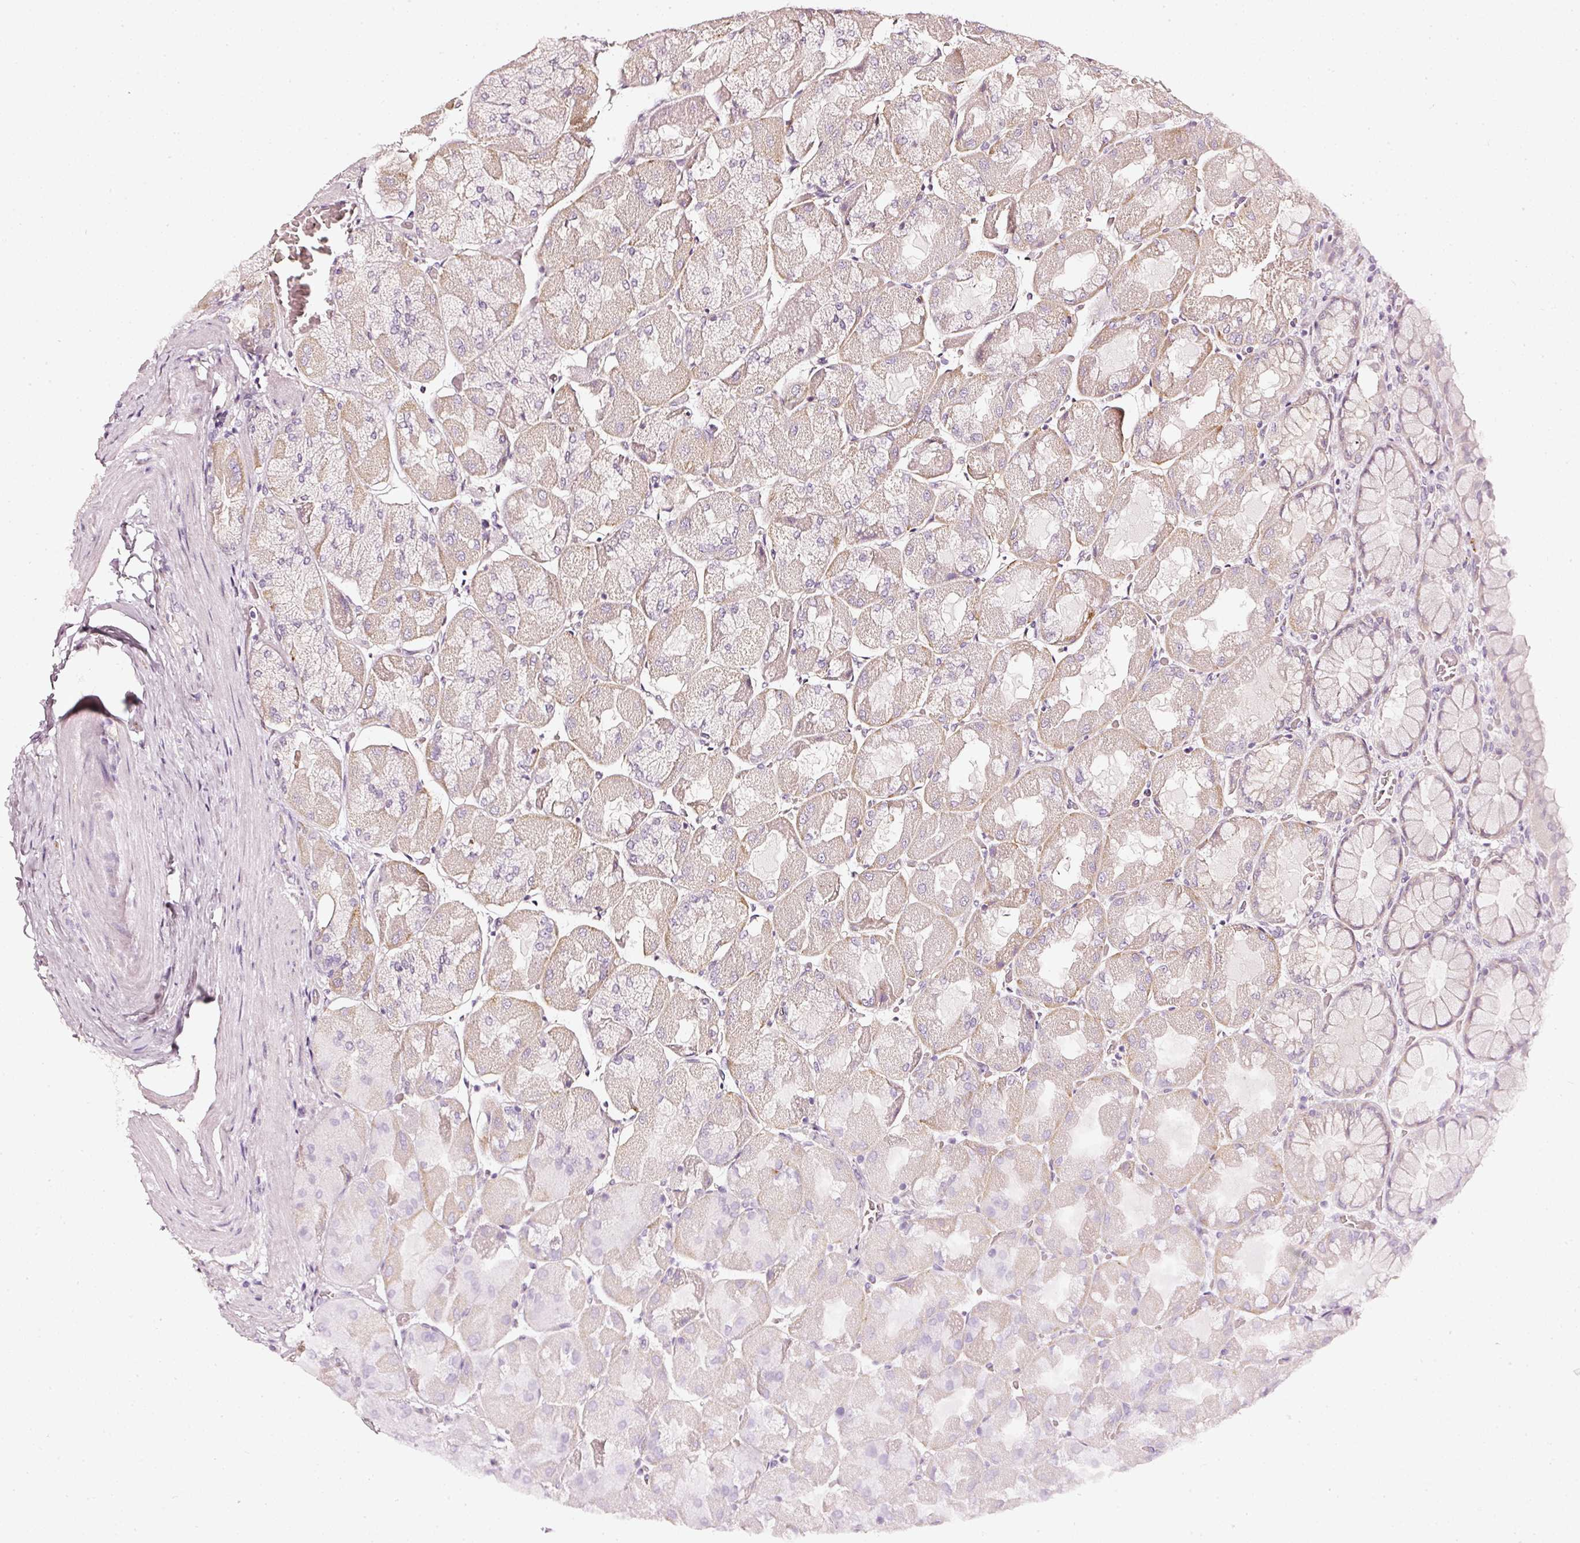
{"staining": {"intensity": "weak", "quantity": "25%-75%", "location": "cytoplasmic/membranous"}, "tissue": "stomach", "cell_type": "Glandular cells", "image_type": "normal", "snomed": [{"axis": "morphology", "description": "Normal tissue, NOS"}, {"axis": "topography", "description": "Stomach"}], "caption": "An image of human stomach stained for a protein demonstrates weak cytoplasmic/membranous brown staining in glandular cells. (DAB = brown stain, brightfield microscopy at high magnification).", "gene": "CNP", "patient": {"sex": "female", "age": 61}}